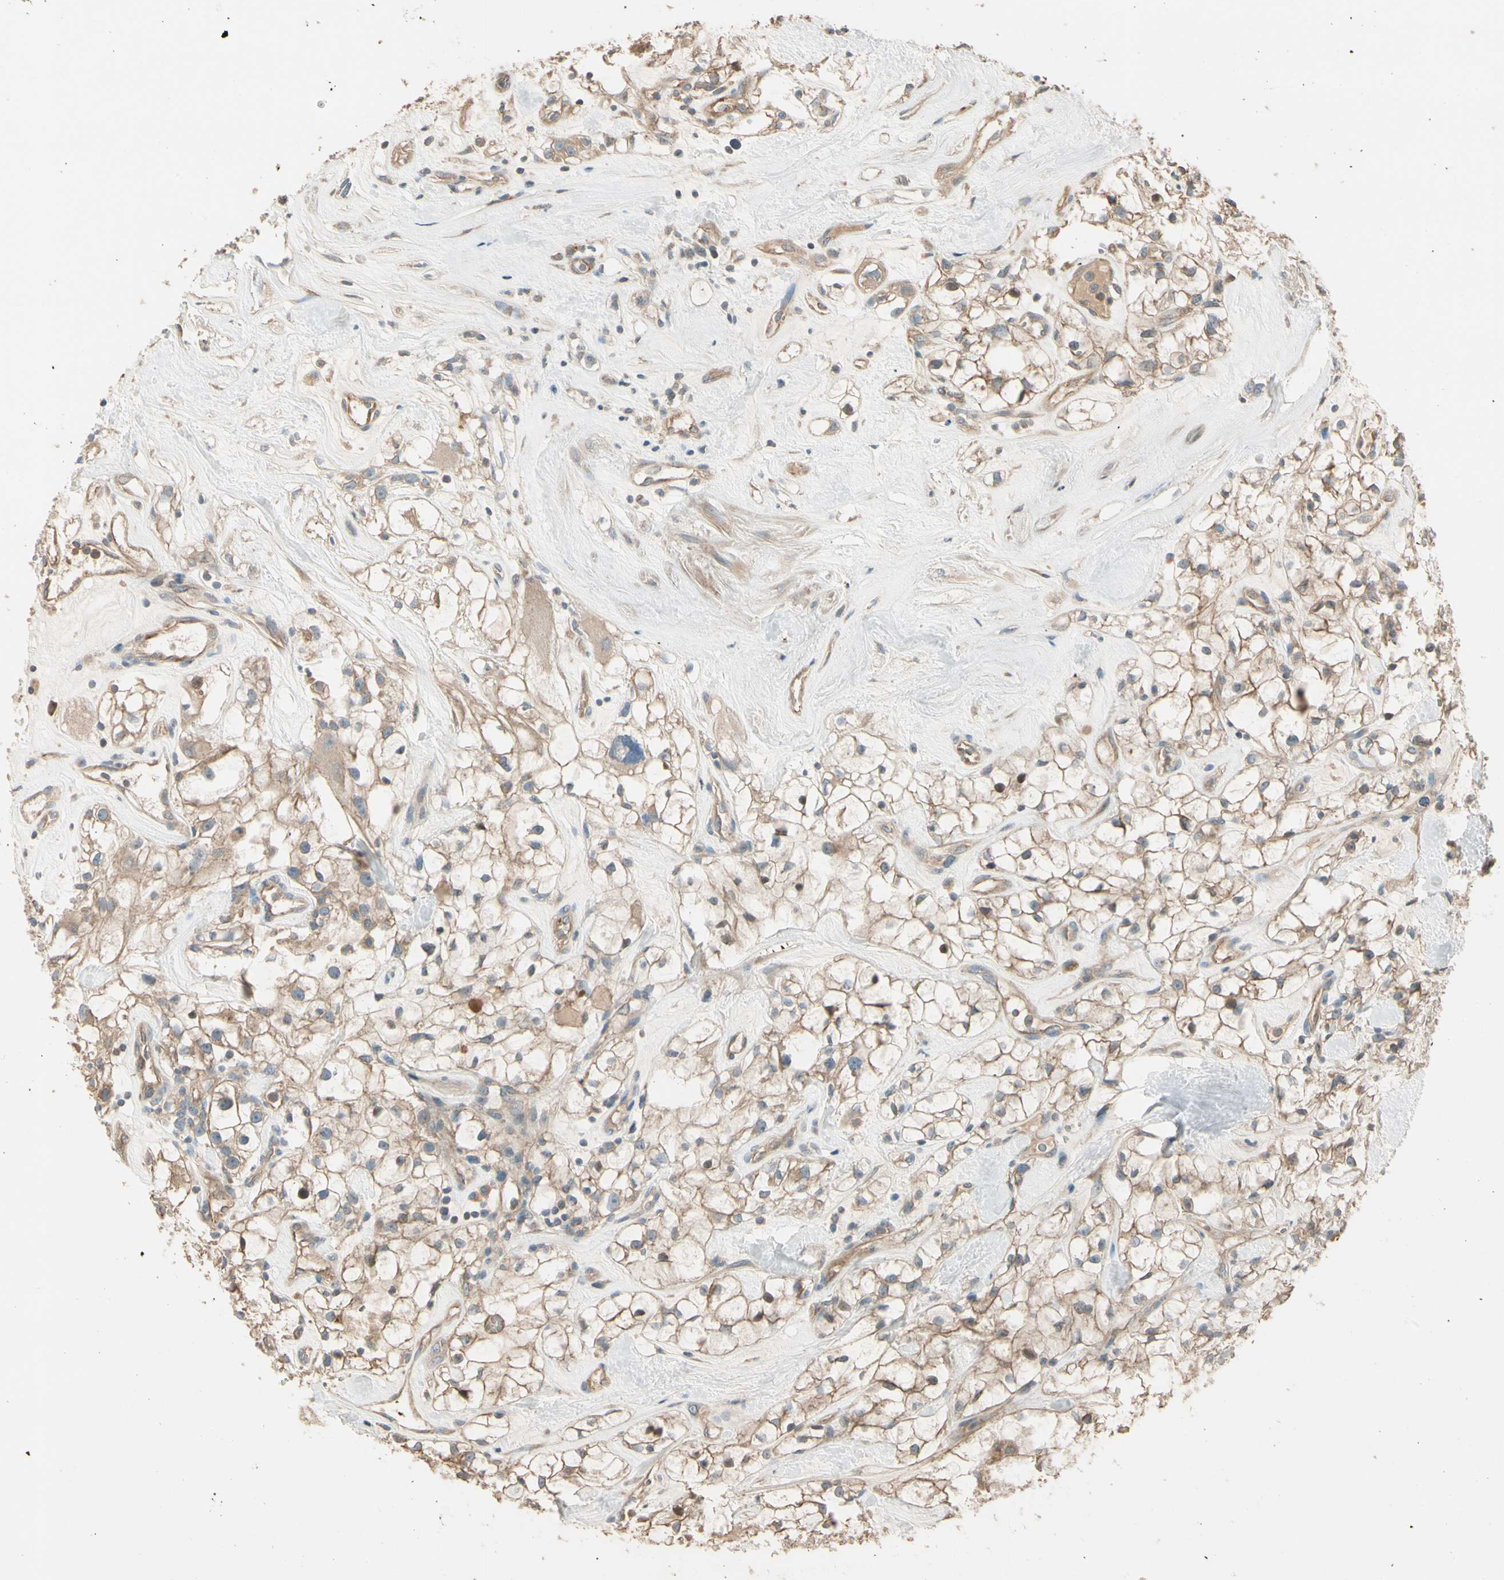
{"staining": {"intensity": "weak", "quantity": ">75%", "location": "cytoplasmic/membranous"}, "tissue": "renal cancer", "cell_type": "Tumor cells", "image_type": "cancer", "snomed": [{"axis": "morphology", "description": "Adenocarcinoma, NOS"}, {"axis": "topography", "description": "Kidney"}], "caption": "DAB (3,3'-diaminobenzidine) immunohistochemical staining of human adenocarcinoma (renal) displays weak cytoplasmic/membranous protein expression in about >75% of tumor cells.", "gene": "TNFRSF21", "patient": {"sex": "female", "age": 60}}